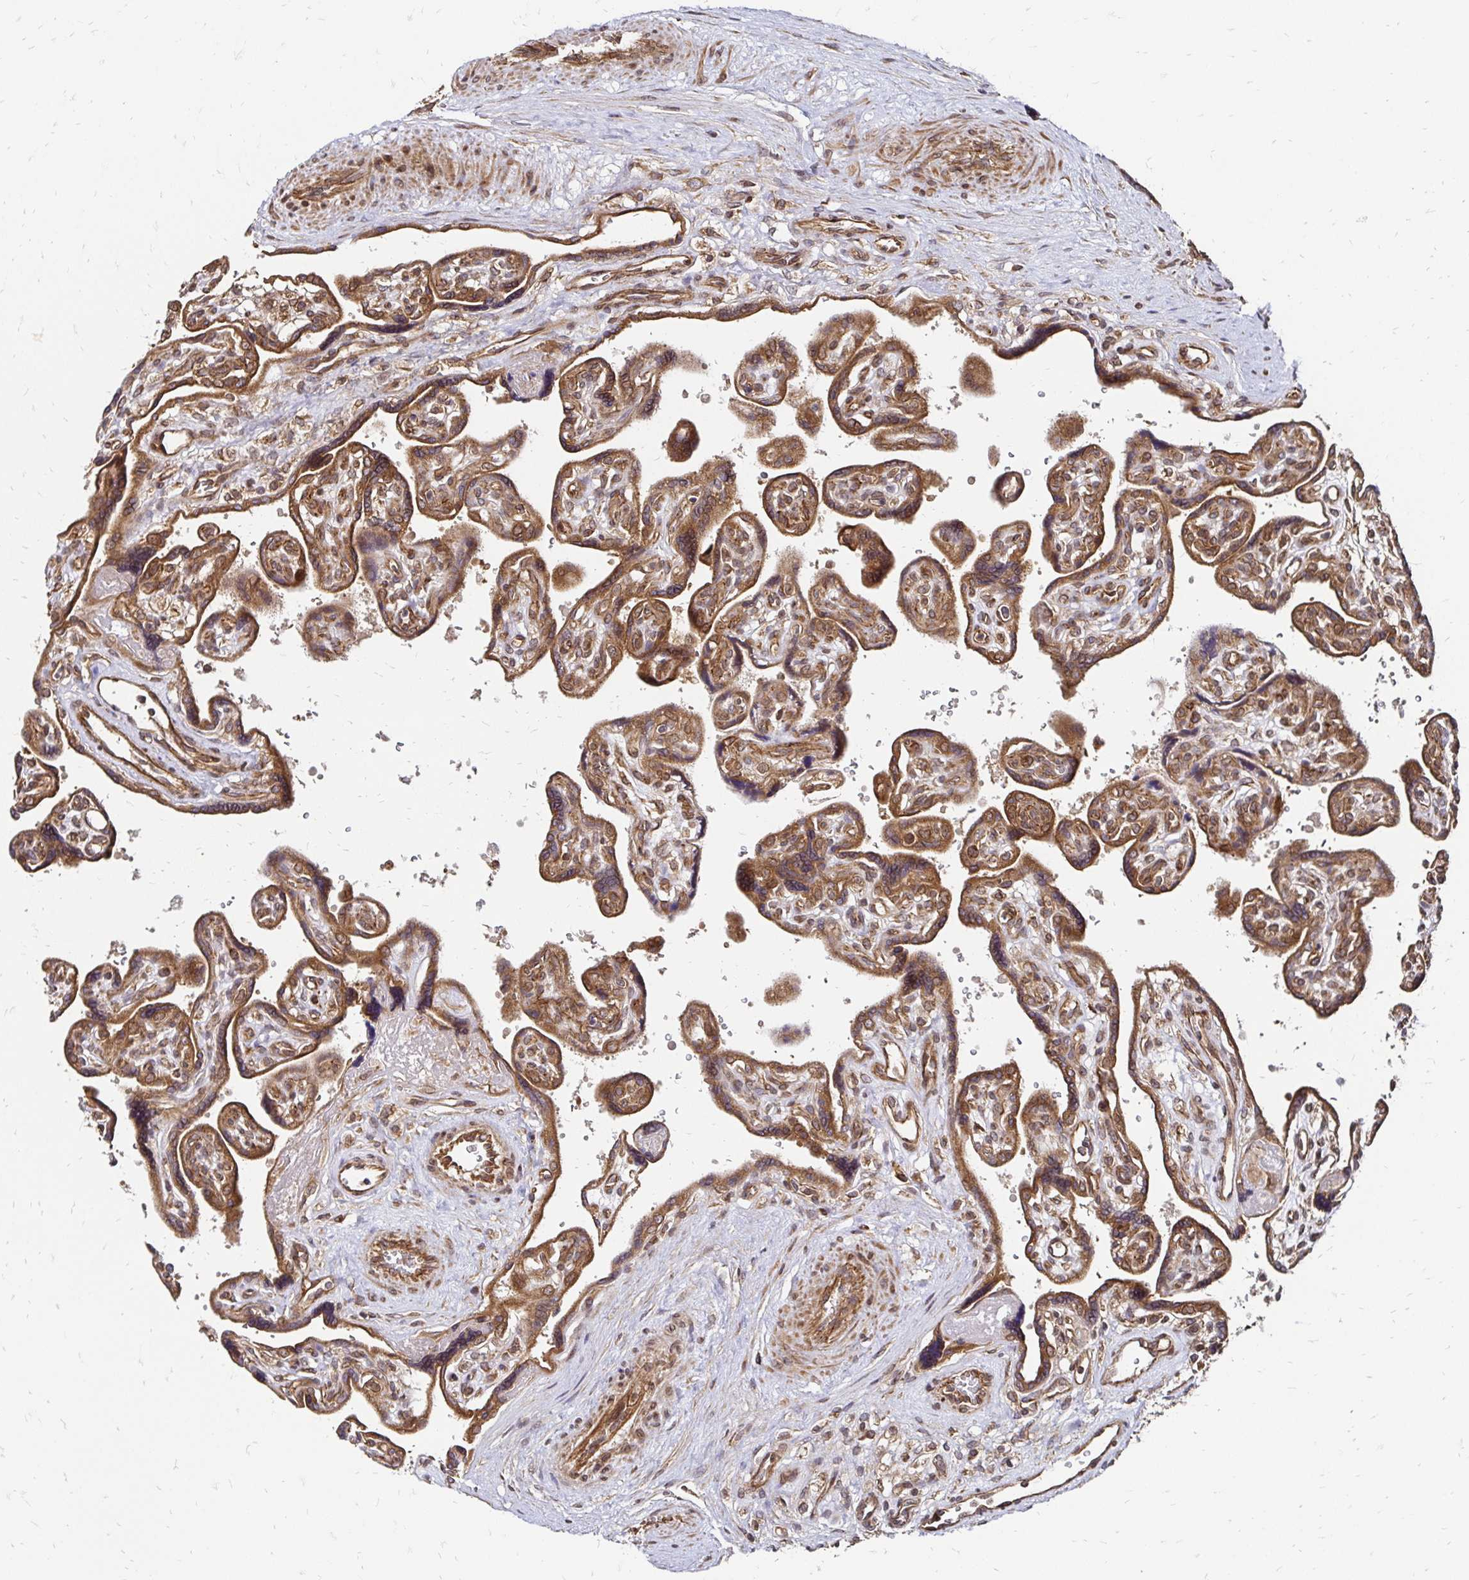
{"staining": {"intensity": "strong", "quantity": ">75%", "location": "cytoplasmic/membranous"}, "tissue": "placenta", "cell_type": "Decidual cells", "image_type": "normal", "snomed": [{"axis": "morphology", "description": "Normal tissue, NOS"}, {"axis": "topography", "description": "Placenta"}], "caption": "Immunohistochemical staining of benign human placenta reveals >75% levels of strong cytoplasmic/membranous protein staining in about >75% of decidual cells.", "gene": "ZW10", "patient": {"sex": "female", "age": 39}}